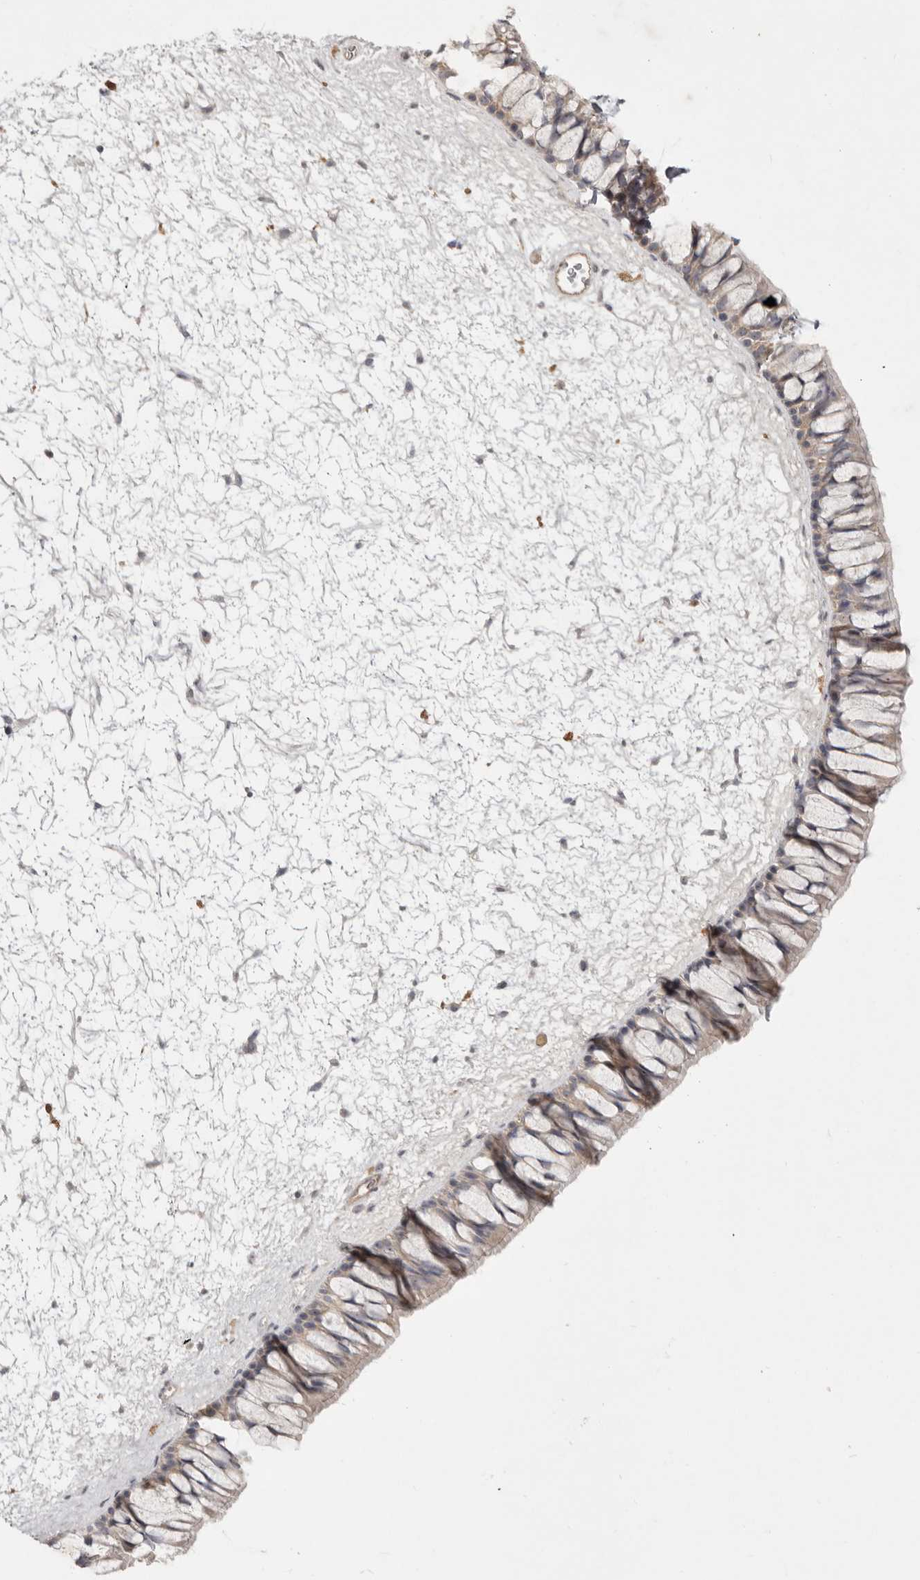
{"staining": {"intensity": "weak", "quantity": "25%-75%", "location": "cytoplasmic/membranous"}, "tissue": "nasopharynx", "cell_type": "Respiratory epithelial cells", "image_type": "normal", "snomed": [{"axis": "morphology", "description": "Normal tissue, NOS"}, {"axis": "topography", "description": "Nasopharynx"}], "caption": "Nasopharynx was stained to show a protein in brown. There is low levels of weak cytoplasmic/membranous expression in about 25%-75% of respiratory epithelial cells. The staining is performed using DAB (3,3'-diaminobenzidine) brown chromogen to label protein expression. The nuclei are counter-stained blue using hematoxylin.", "gene": "GPR84", "patient": {"sex": "male", "age": 64}}